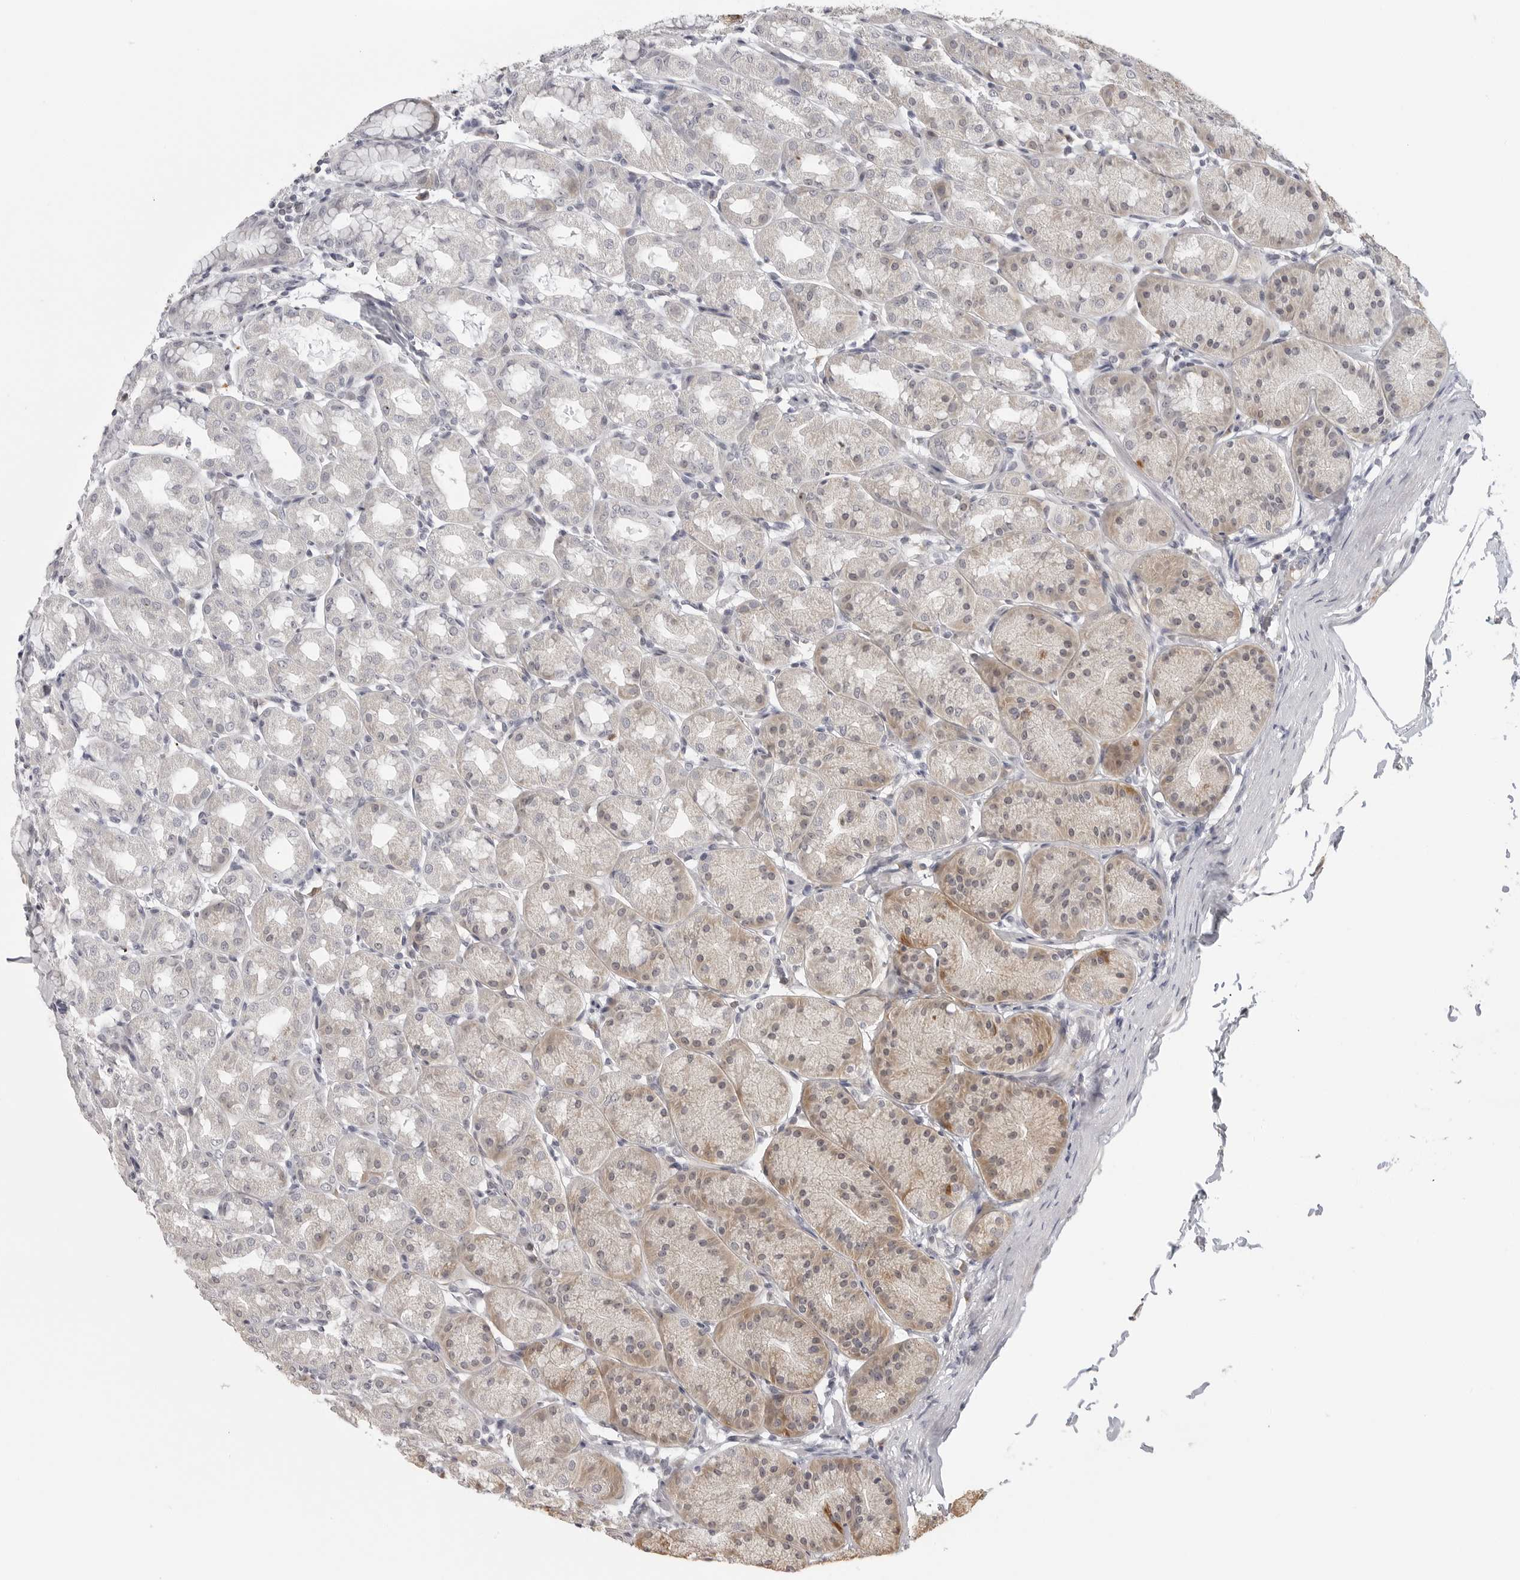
{"staining": {"intensity": "weak", "quantity": "25%-75%", "location": "cytoplasmic/membranous"}, "tissue": "stomach", "cell_type": "Glandular cells", "image_type": "normal", "snomed": [{"axis": "morphology", "description": "Normal tissue, NOS"}, {"axis": "topography", "description": "Stomach"}], "caption": "DAB immunohistochemical staining of benign stomach reveals weak cytoplasmic/membranous protein expression in approximately 25%-75% of glandular cells.", "gene": "IDO1", "patient": {"sex": "male", "age": 42}}